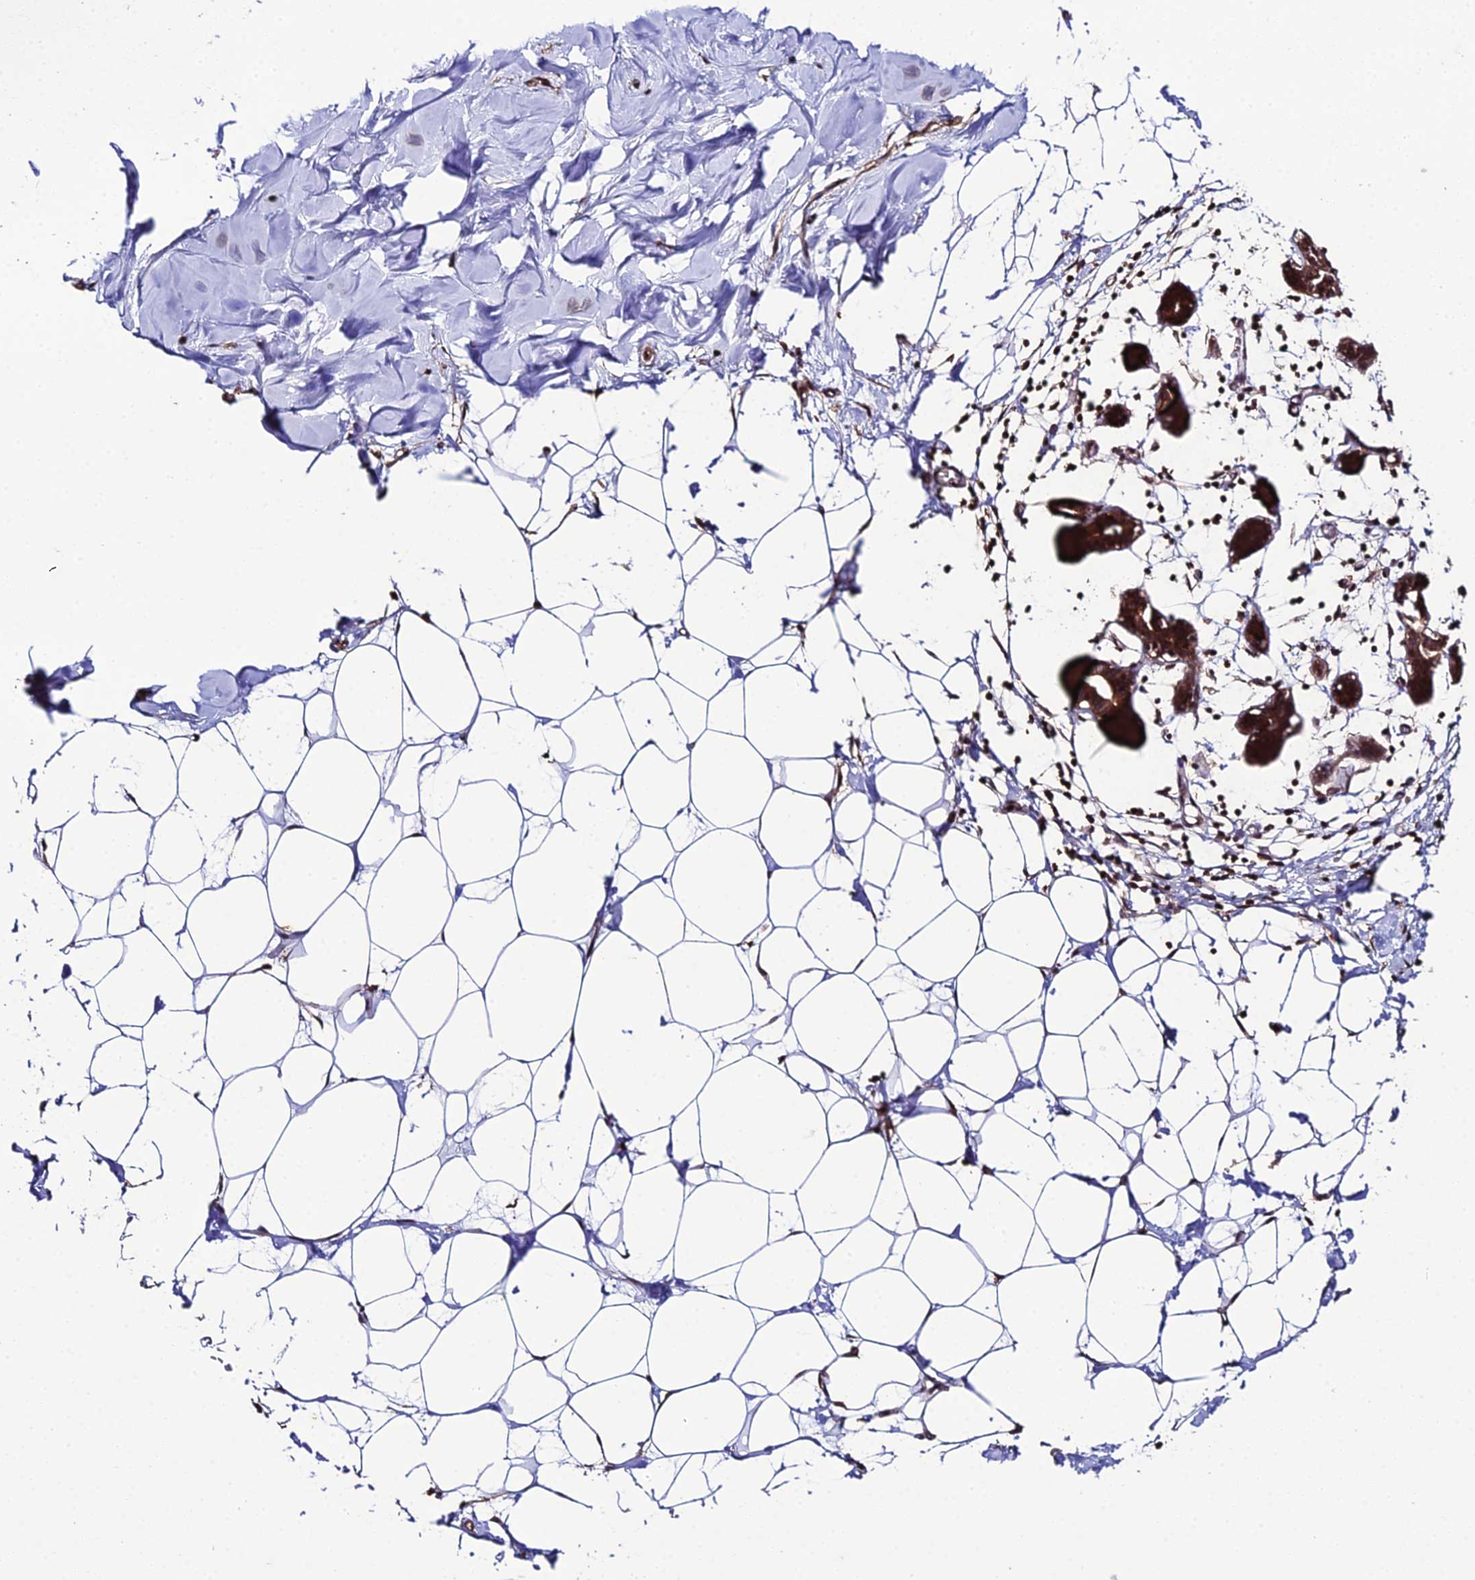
{"staining": {"intensity": "moderate", "quantity": "25%-75%", "location": "nuclear"}, "tissue": "breast", "cell_type": "Adipocytes", "image_type": "normal", "snomed": [{"axis": "morphology", "description": "Normal tissue, NOS"}, {"axis": "topography", "description": "Breast"}], "caption": "Immunohistochemical staining of unremarkable breast shows medium levels of moderate nuclear staining in approximately 25%-75% of adipocytes.", "gene": "PPP4C", "patient": {"sex": "female", "age": 27}}